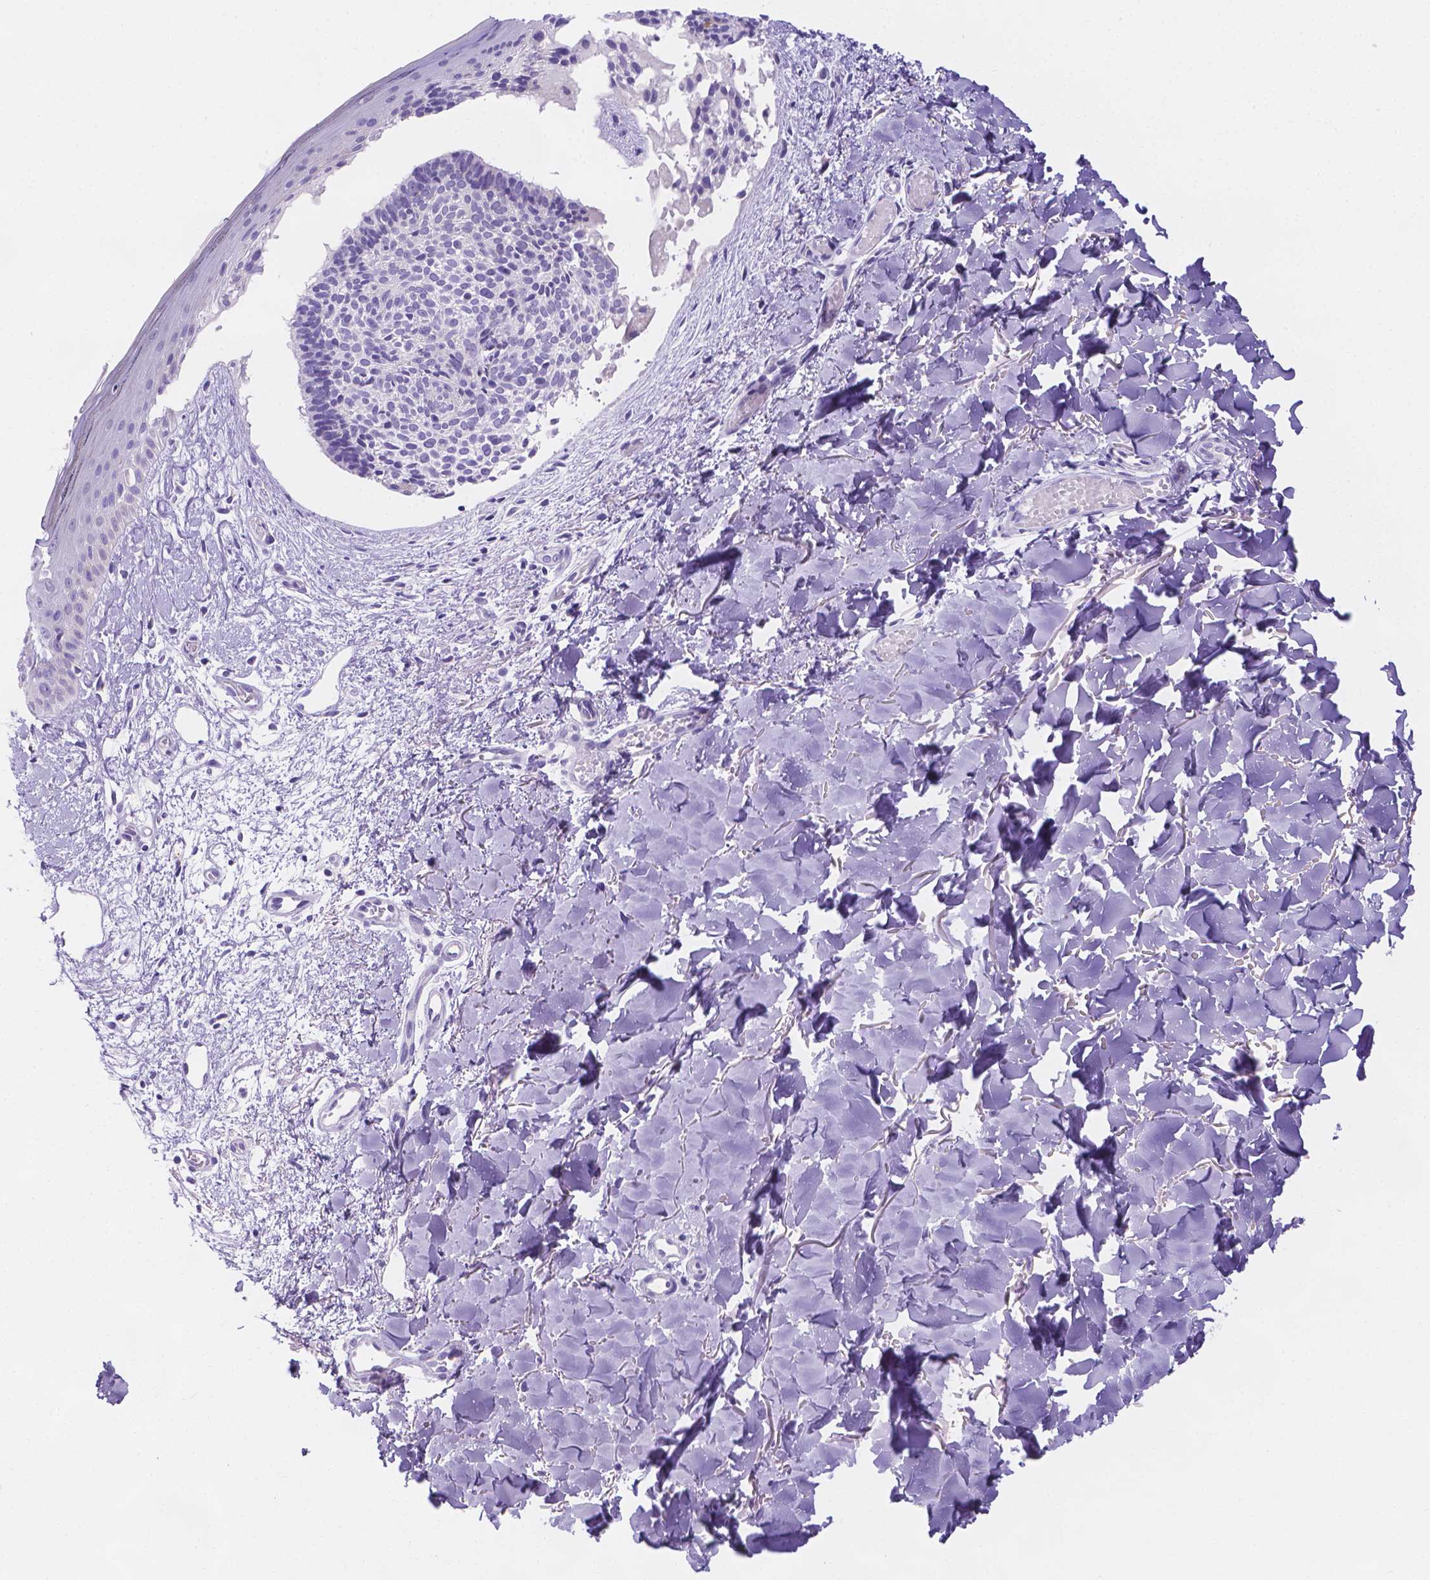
{"staining": {"intensity": "negative", "quantity": "none", "location": "none"}, "tissue": "skin cancer", "cell_type": "Tumor cells", "image_type": "cancer", "snomed": [{"axis": "morphology", "description": "Basal cell carcinoma"}, {"axis": "topography", "description": "Skin"}], "caption": "Immunohistochemistry (IHC) image of neoplastic tissue: skin cancer stained with DAB exhibits no significant protein expression in tumor cells.", "gene": "MLN", "patient": {"sex": "male", "age": 51}}